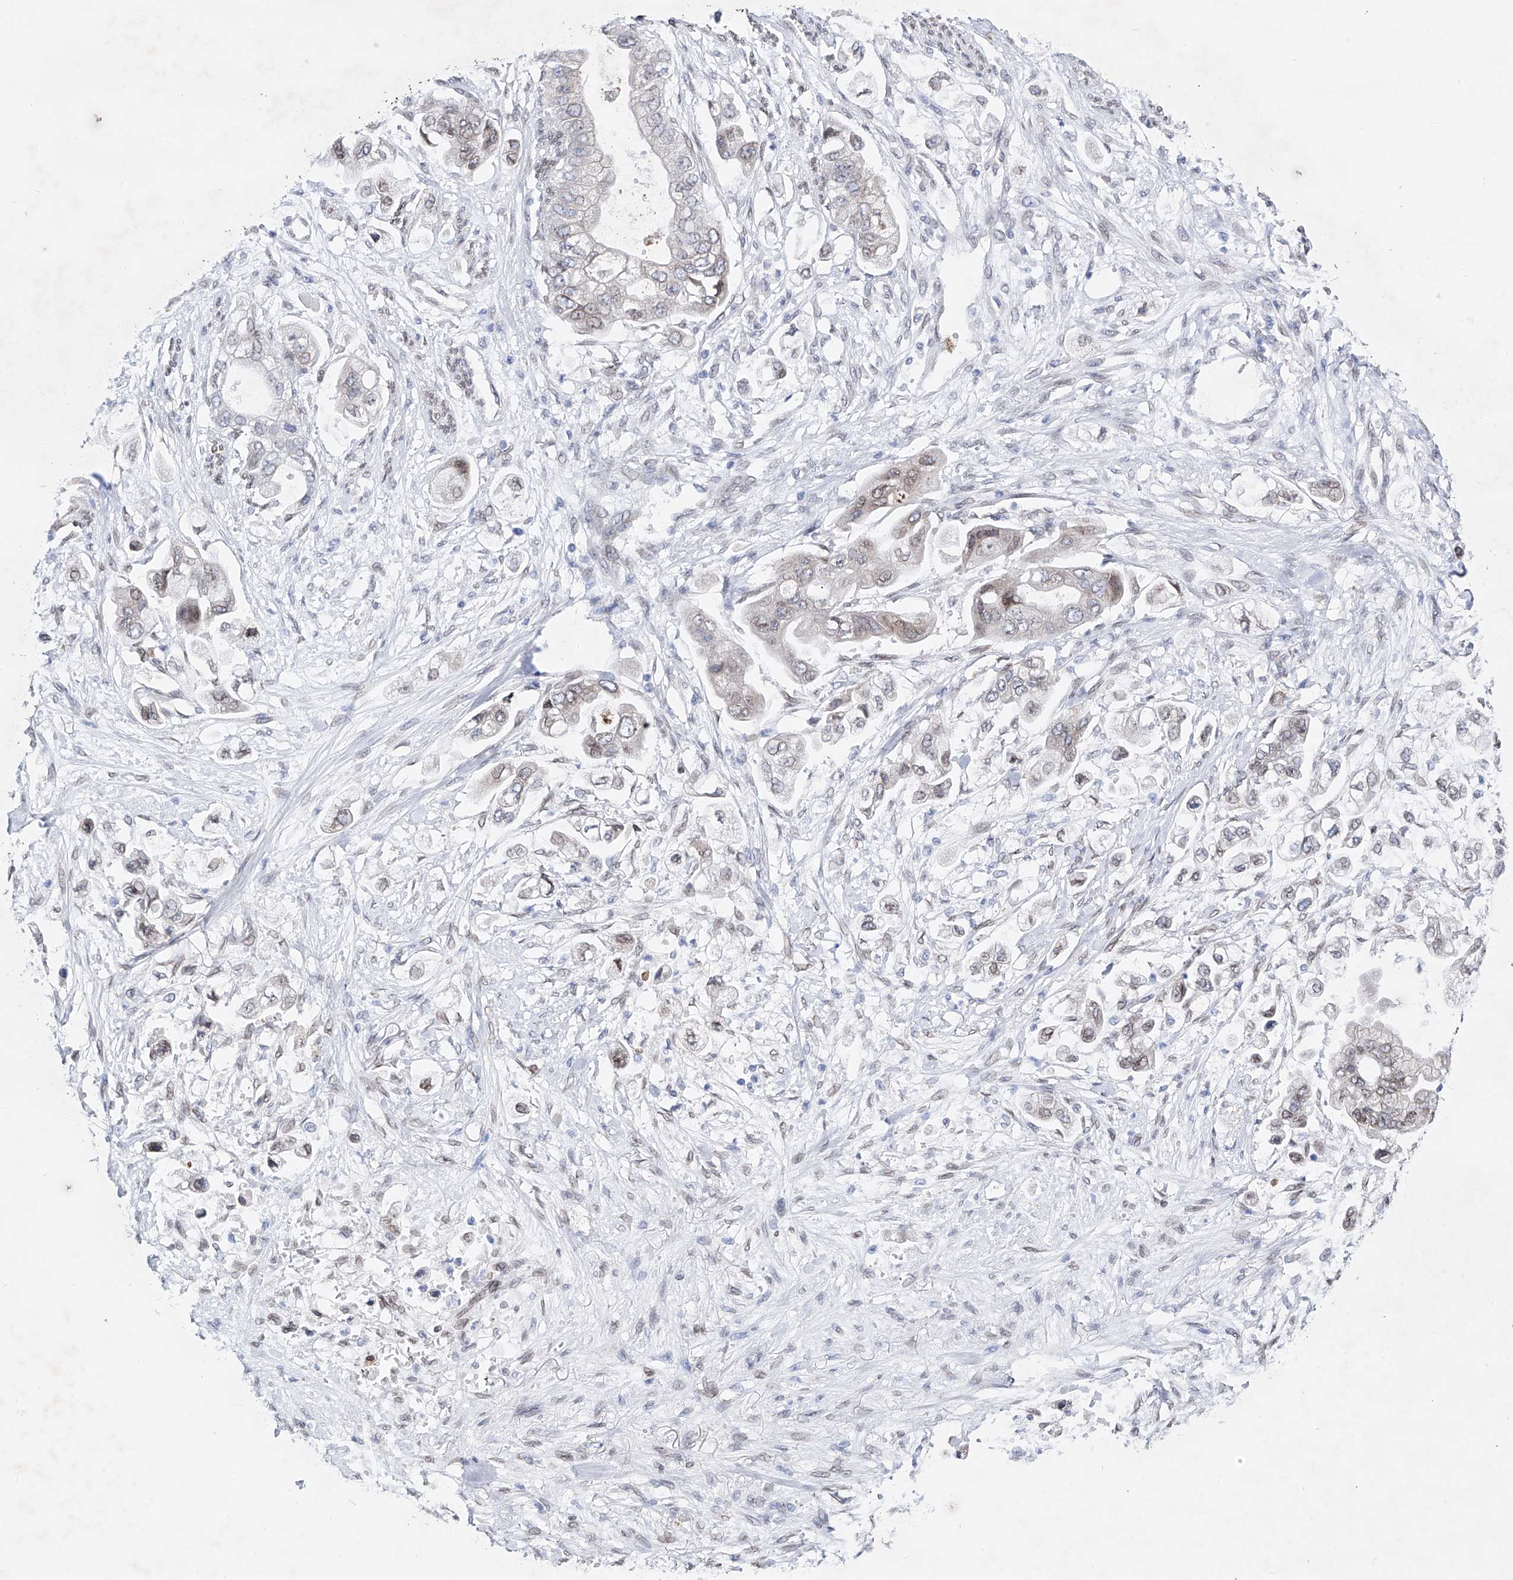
{"staining": {"intensity": "weak", "quantity": "<25%", "location": "nuclear"}, "tissue": "stomach cancer", "cell_type": "Tumor cells", "image_type": "cancer", "snomed": [{"axis": "morphology", "description": "Adenocarcinoma, NOS"}, {"axis": "topography", "description": "Stomach"}], "caption": "High magnification brightfield microscopy of stomach cancer stained with DAB (brown) and counterstained with hematoxylin (blue): tumor cells show no significant staining.", "gene": "LCLAT1", "patient": {"sex": "male", "age": 62}}